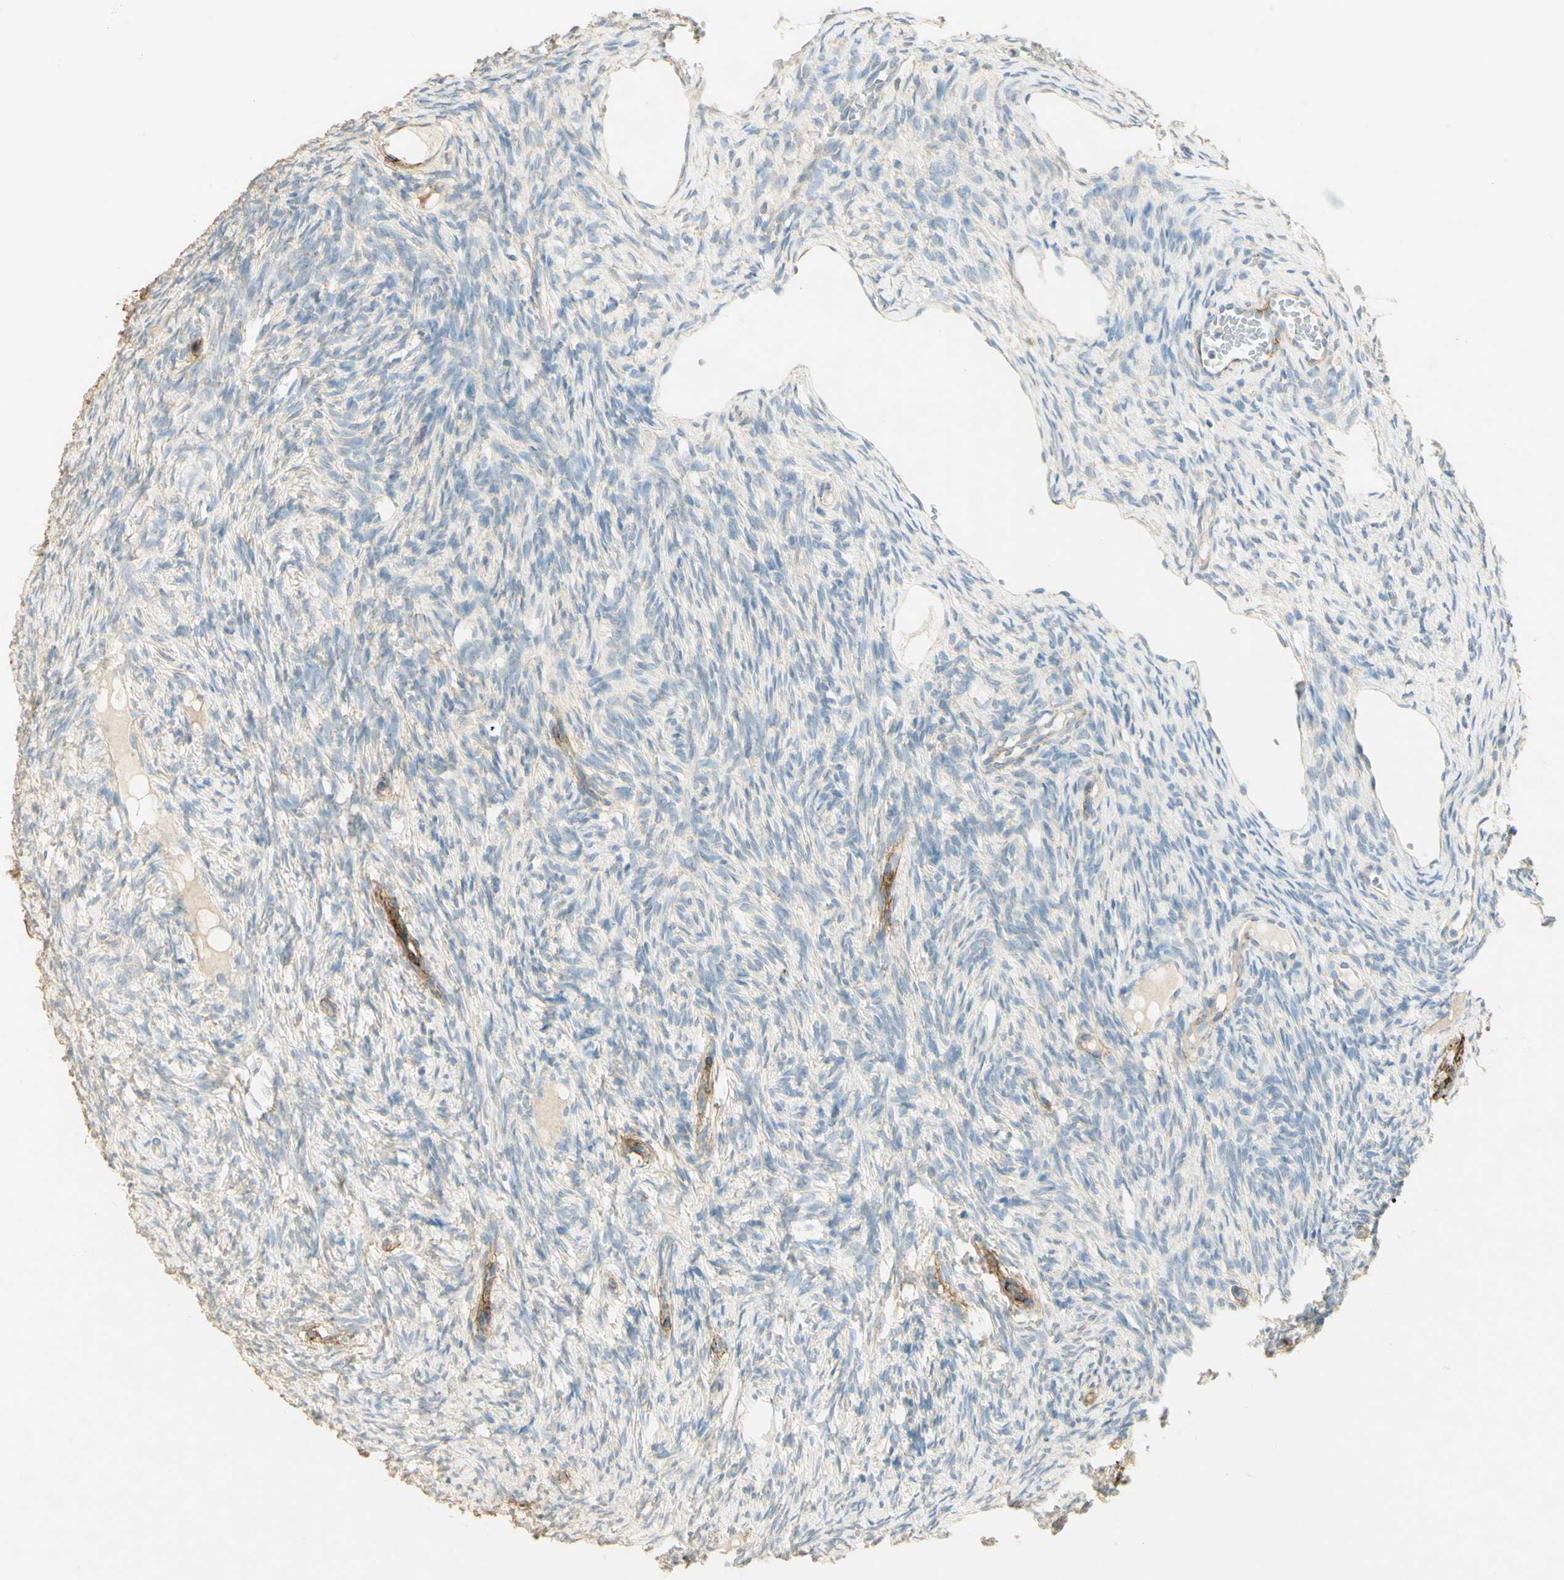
{"staining": {"intensity": "moderate", "quantity": "<25%", "location": "cytoplasmic/membranous"}, "tissue": "ovary", "cell_type": "Ovarian stroma cells", "image_type": "normal", "snomed": [{"axis": "morphology", "description": "Normal tissue, NOS"}, {"axis": "topography", "description": "Ovary"}], "caption": "A histopathology image showing moderate cytoplasmic/membranous expression in about <25% of ovarian stroma cells in unremarkable ovary, as visualized by brown immunohistochemical staining.", "gene": "TNN", "patient": {"sex": "female", "age": 33}}